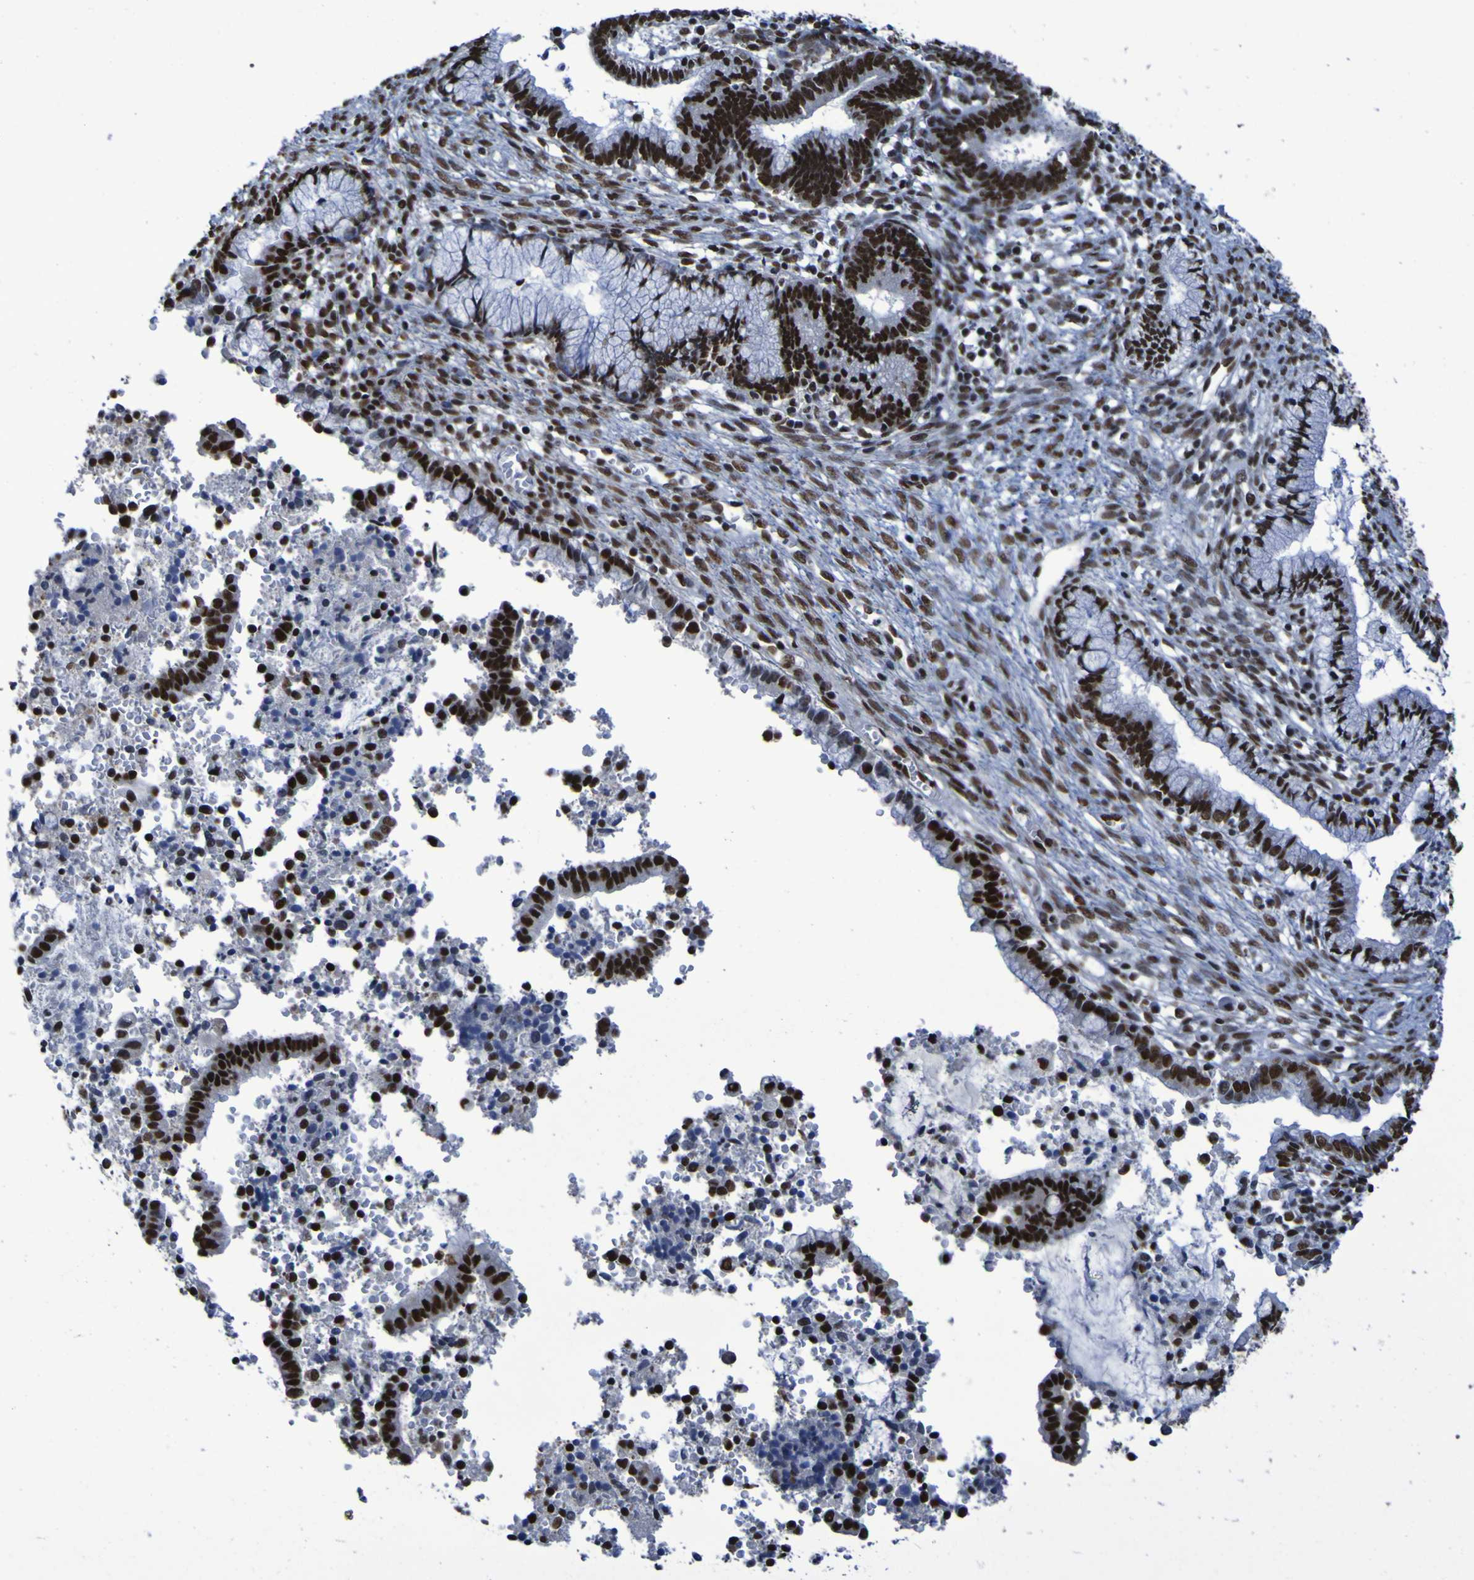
{"staining": {"intensity": "strong", "quantity": ">75%", "location": "nuclear"}, "tissue": "cervical cancer", "cell_type": "Tumor cells", "image_type": "cancer", "snomed": [{"axis": "morphology", "description": "Adenocarcinoma, NOS"}, {"axis": "topography", "description": "Cervix"}], "caption": "Immunohistochemistry (DAB) staining of human cervical cancer shows strong nuclear protein positivity in about >75% of tumor cells. (Brightfield microscopy of DAB IHC at high magnification).", "gene": "HNRNPR", "patient": {"sex": "female", "age": 44}}